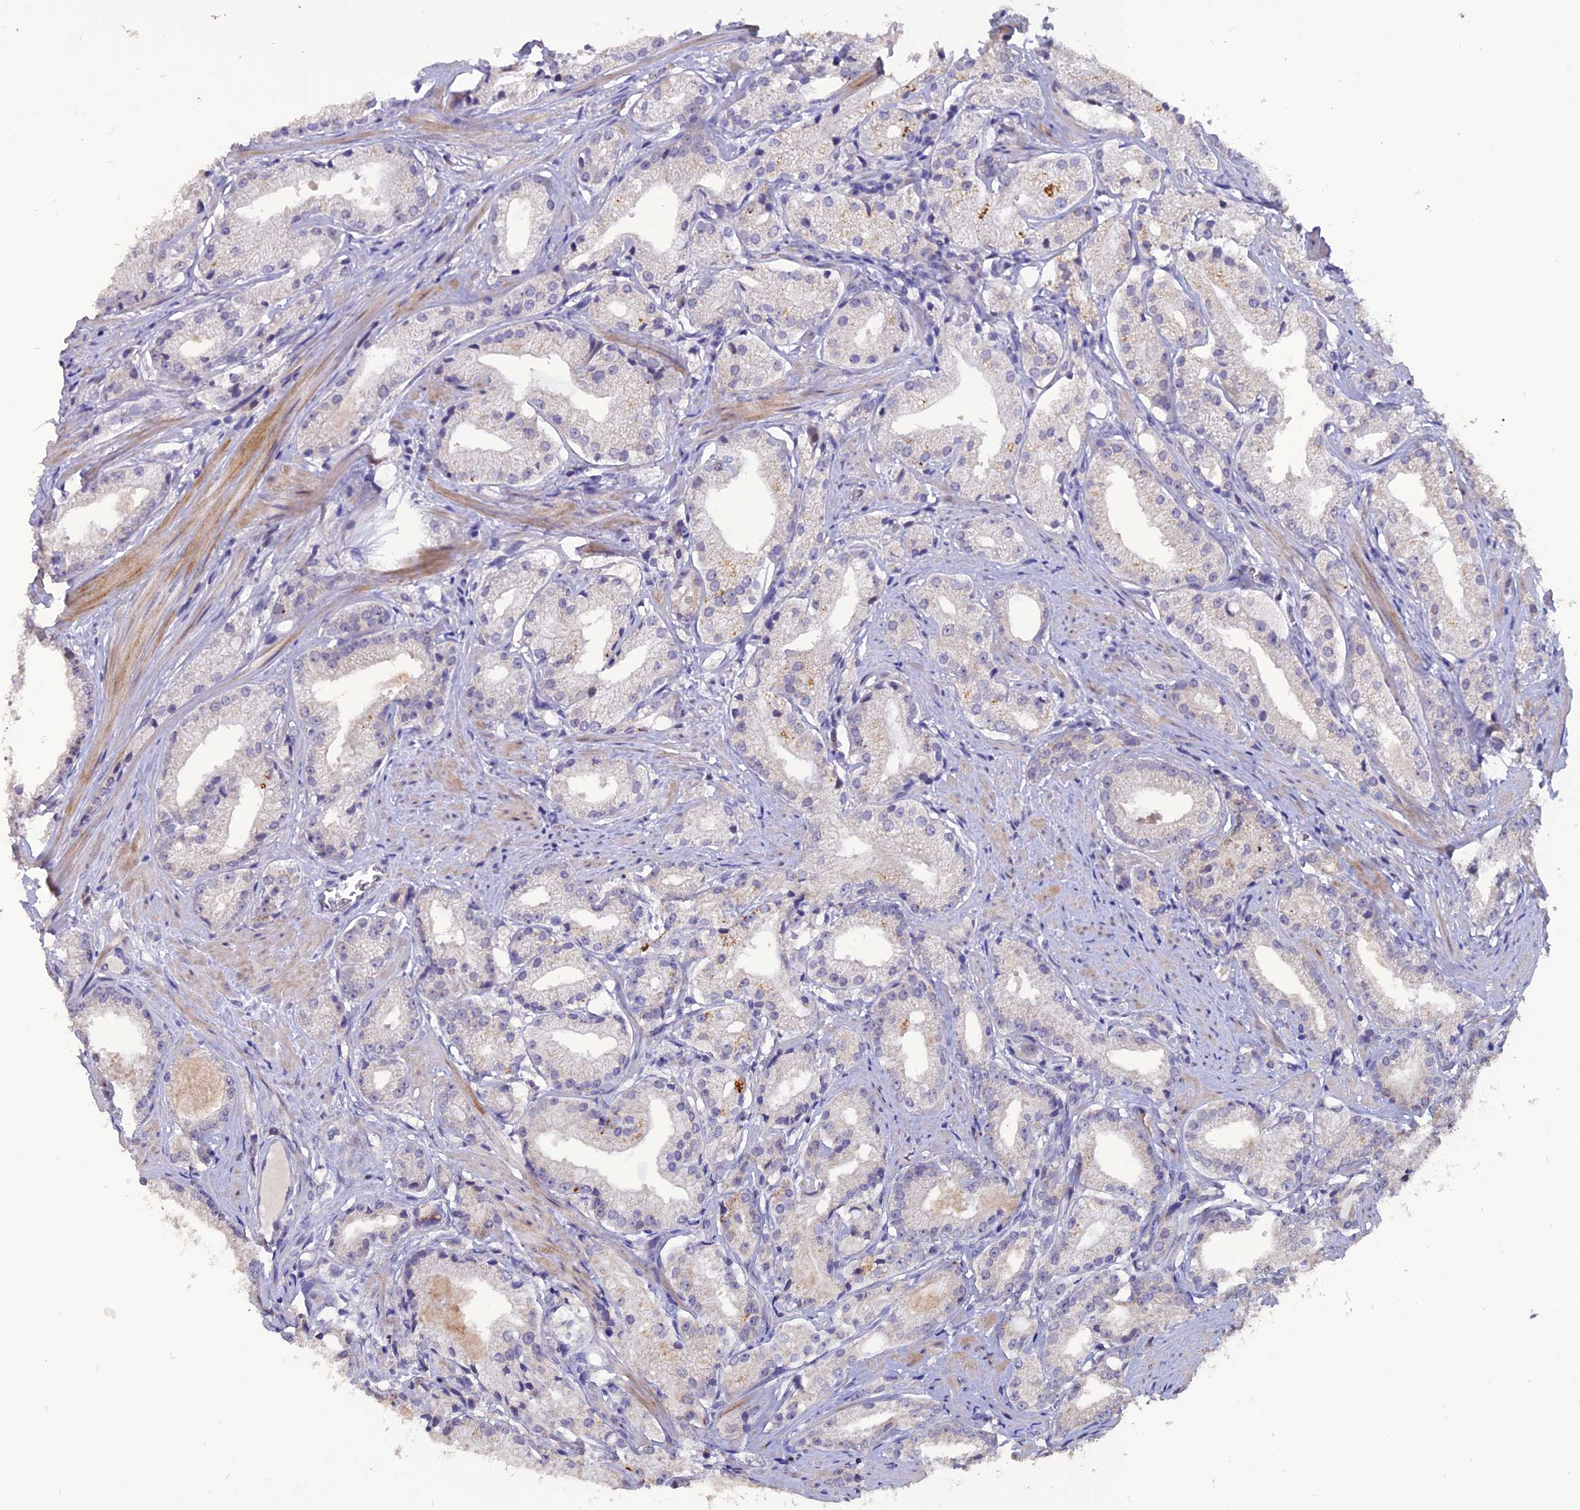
{"staining": {"intensity": "negative", "quantity": "none", "location": "none"}, "tissue": "prostate cancer", "cell_type": "Tumor cells", "image_type": "cancer", "snomed": [{"axis": "morphology", "description": "Adenocarcinoma, Low grade"}, {"axis": "topography", "description": "Prostate"}], "caption": "Histopathology image shows no protein positivity in tumor cells of prostate cancer tissue.", "gene": "TMEM263", "patient": {"sex": "male", "age": 57}}